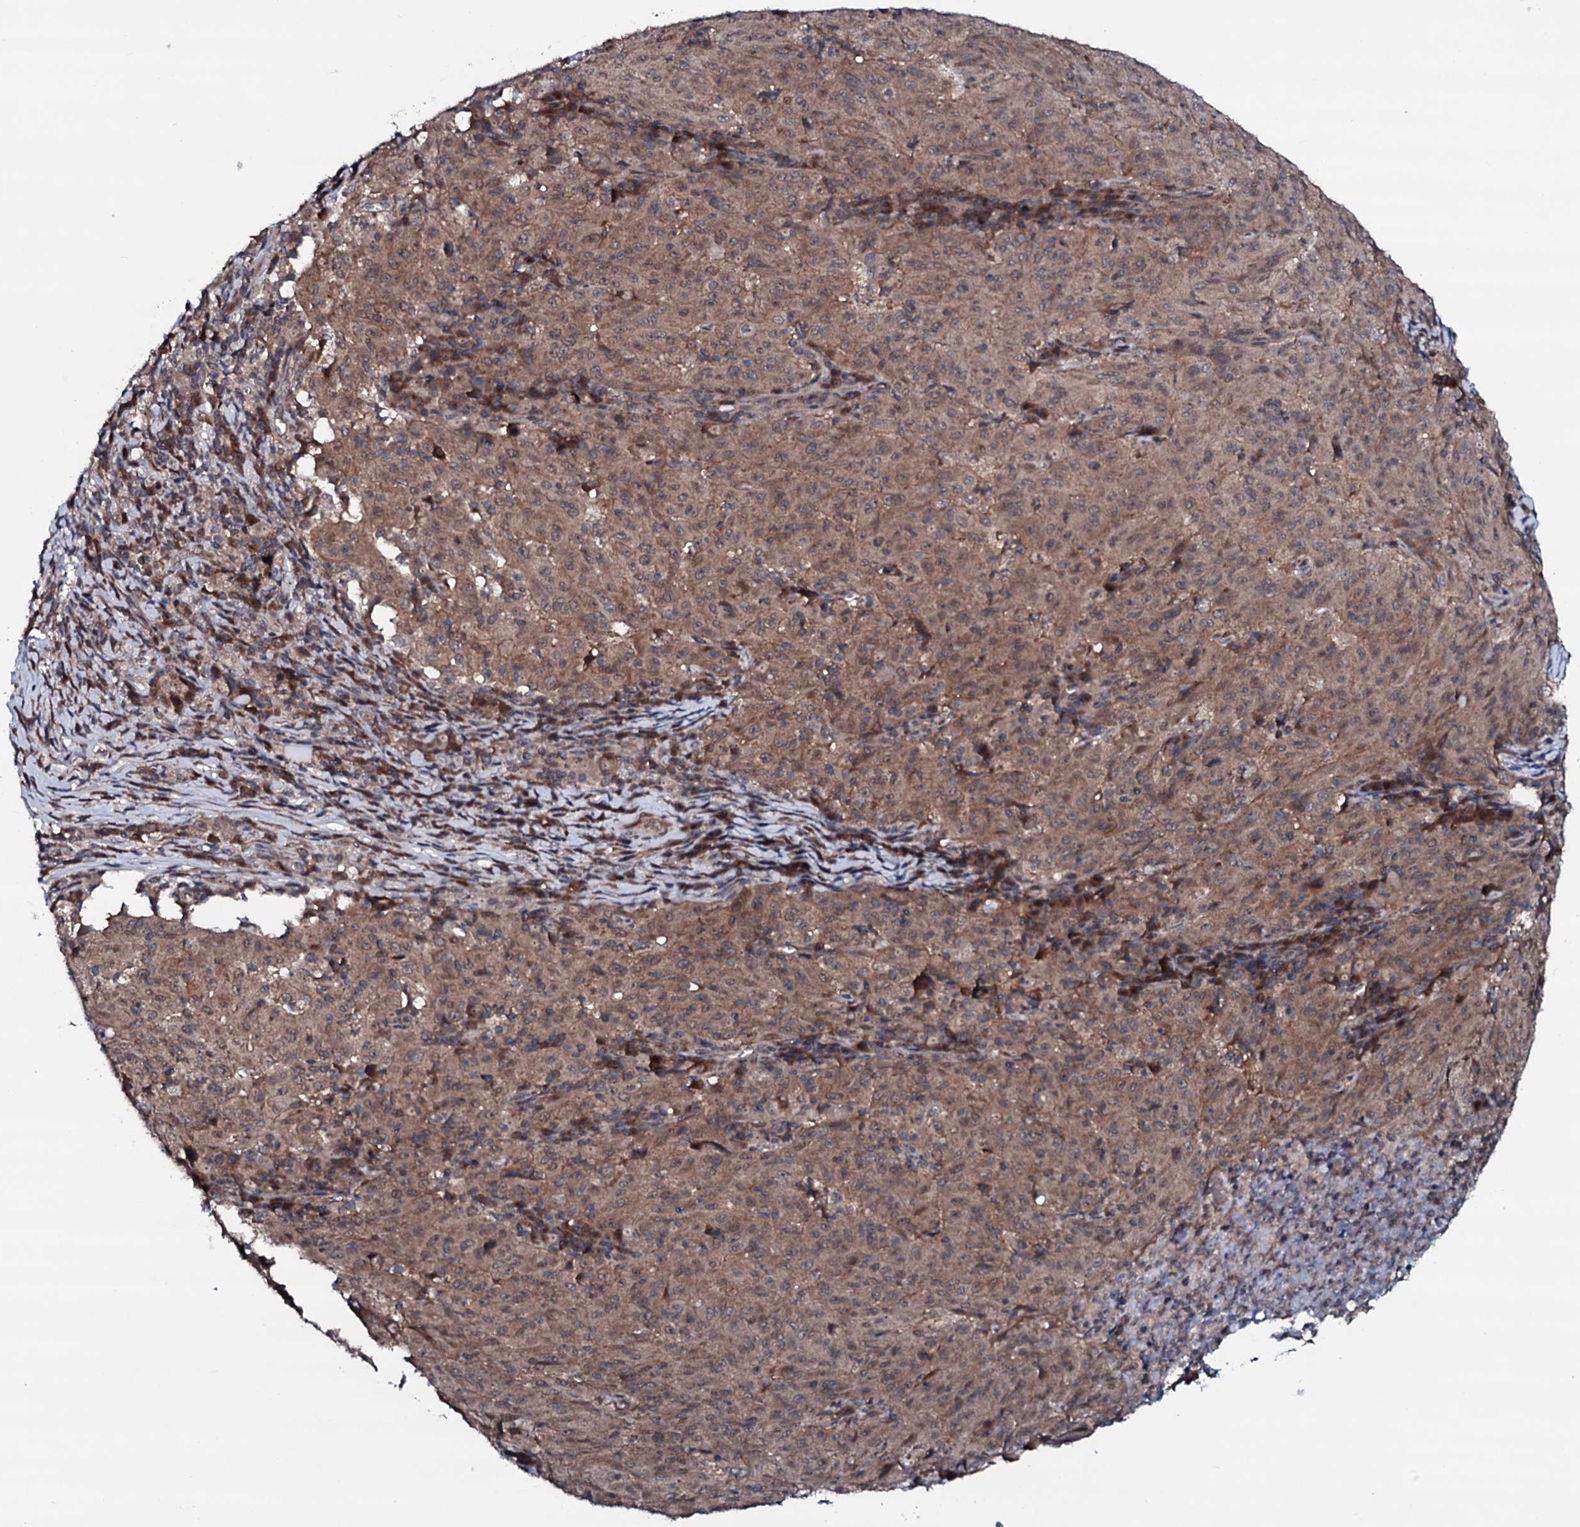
{"staining": {"intensity": "moderate", "quantity": ">75%", "location": "cytoplasmic/membranous"}, "tissue": "pancreatic cancer", "cell_type": "Tumor cells", "image_type": "cancer", "snomed": [{"axis": "morphology", "description": "Adenocarcinoma, NOS"}, {"axis": "topography", "description": "Pancreas"}], "caption": "Immunohistochemistry of human pancreatic cancer reveals medium levels of moderate cytoplasmic/membranous expression in approximately >75% of tumor cells.", "gene": "OGFOD2", "patient": {"sex": "male", "age": 63}}